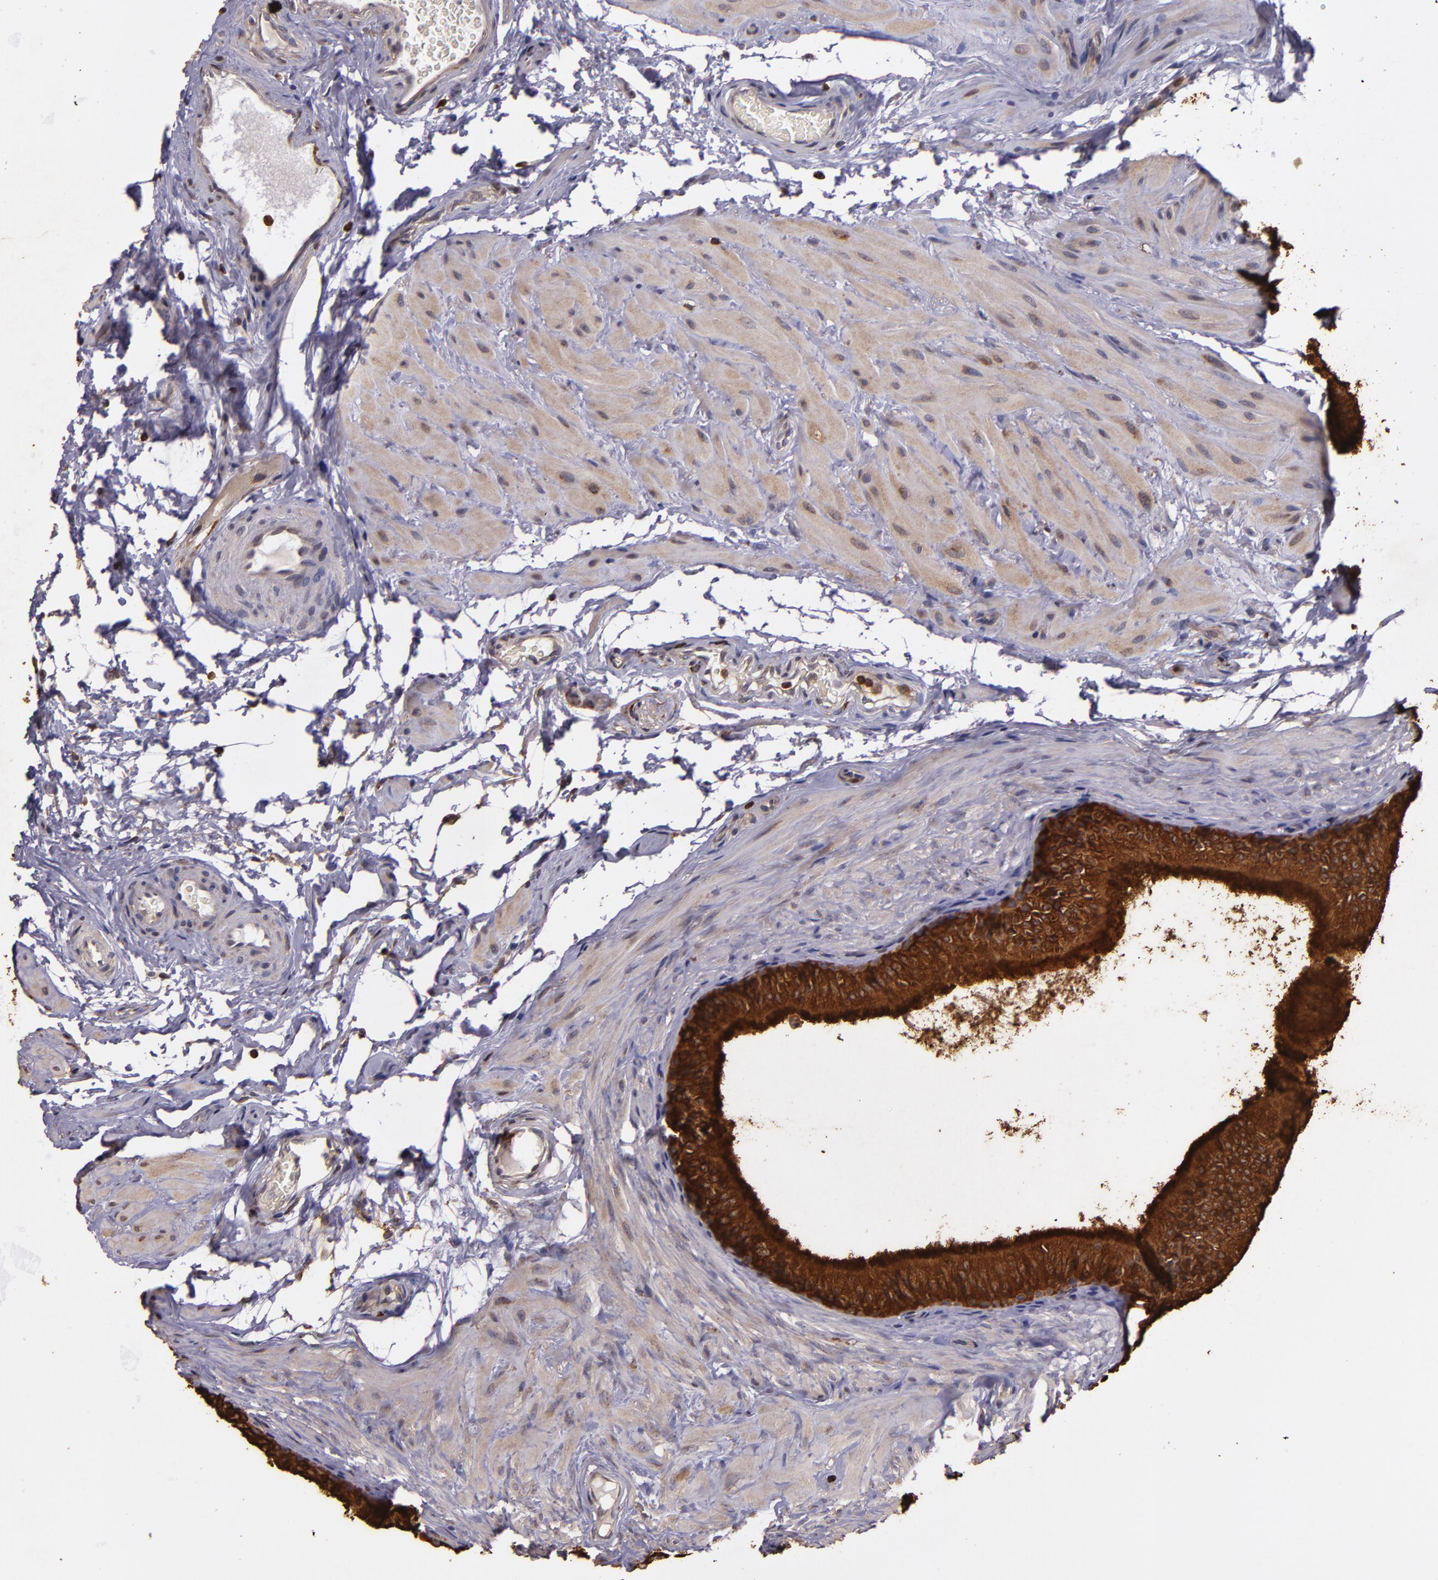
{"staining": {"intensity": "strong", "quantity": ">75%", "location": "cytoplasmic/membranous"}, "tissue": "epididymis", "cell_type": "Glandular cells", "image_type": "normal", "snomed": [{"axis": "morphology", "description": "Normal tissue, NOS"}, {"axis": "topography", "description": "Testis"}, {"axis": "topography", "description": "Epididymis"}], "caption": "Brown immunohistochemical staining in unremarkable human epididymis demonstrates strong cytoplasmic/membranous positivity in approximately >75% of glandular cells. (Stains: DAB in brown, nuclei in blue, Microscopy: brightfield microscopy at high magnification).", "gene": "SLC9A3R1", "patient": {"sex": "male", "age": 36}}